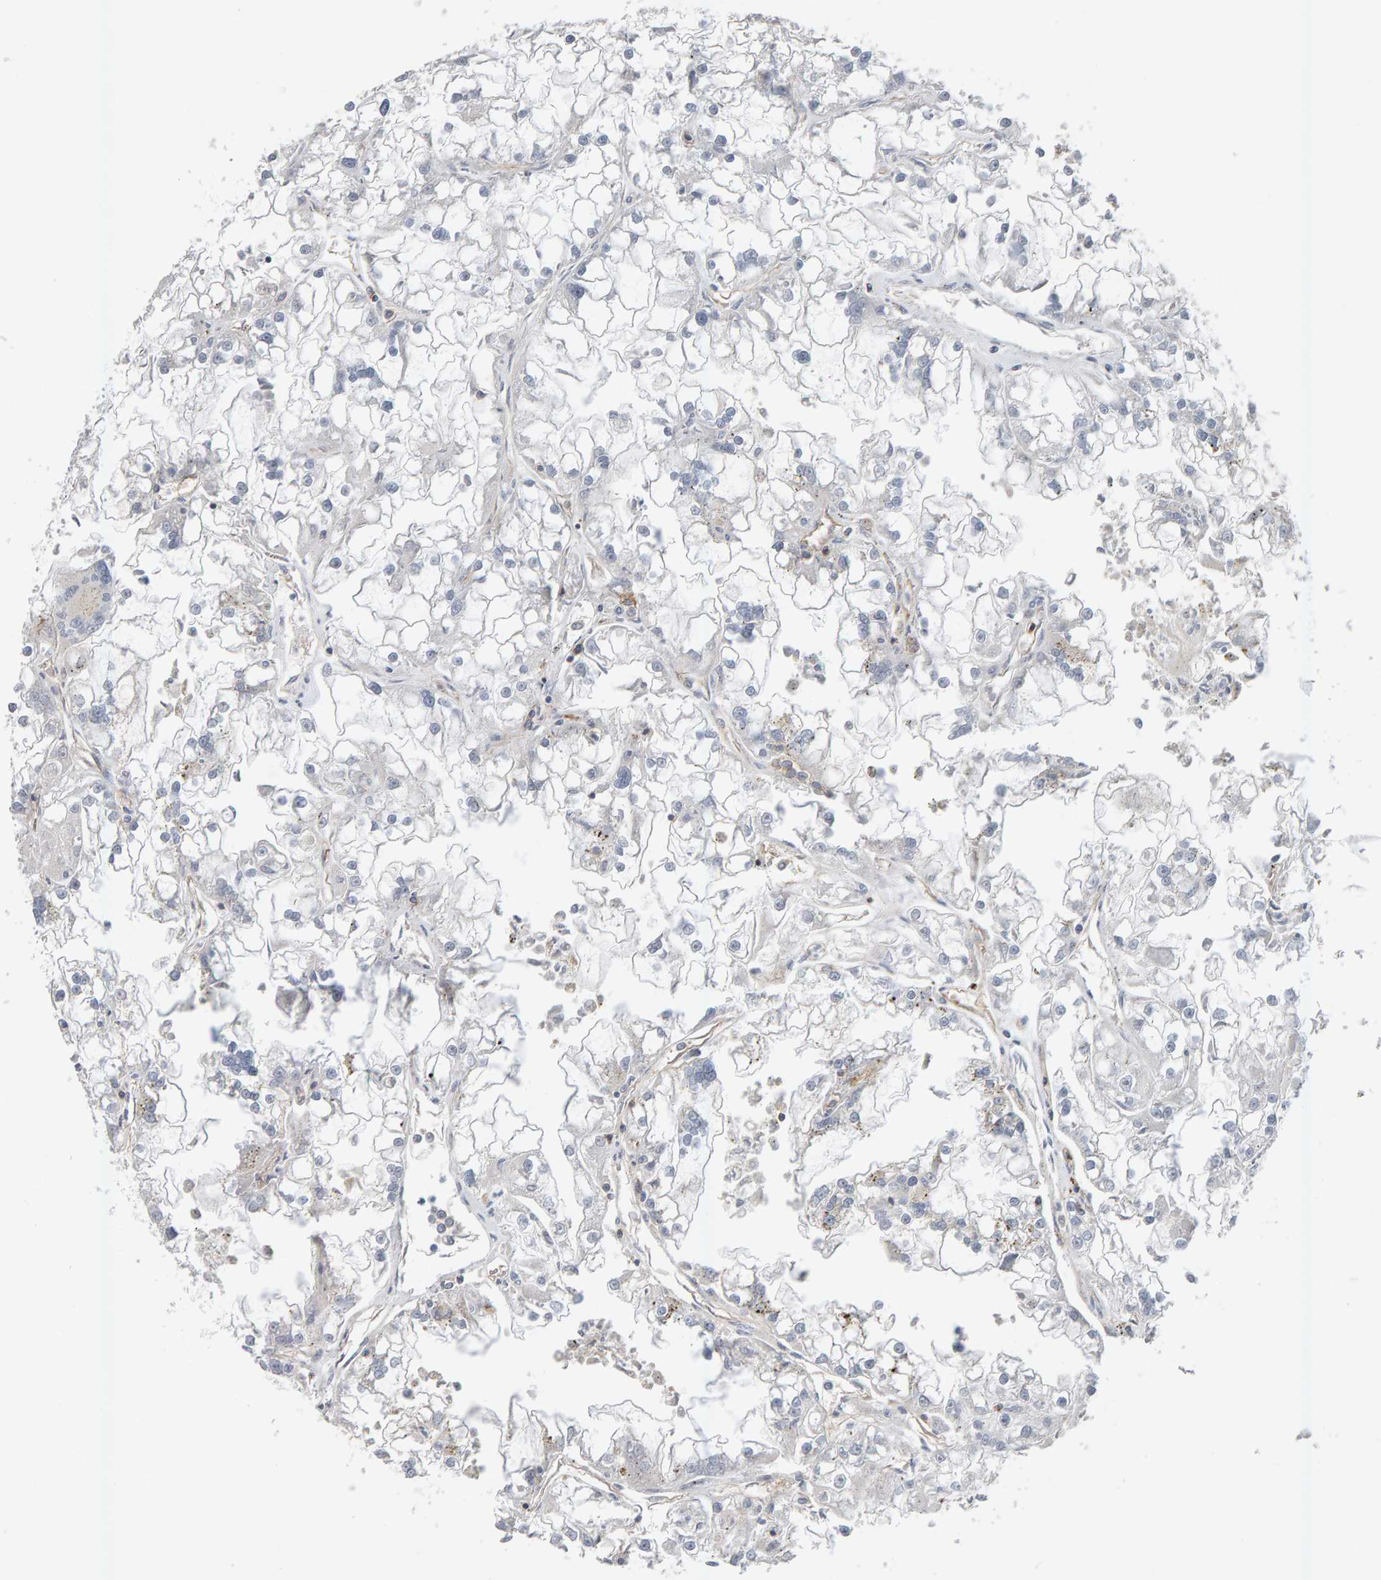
{"staining": {"intensity": "negative", "quantity": "none", "location": "none"}, "tissue": "renal cancer", "cell_type": "Tumor cells", "image_type": "cancer", "snomed": [{"axis": "morphology", "description": "Adenocarcinoma, NOS"}, {"axis": "topography", "description": "Kidney"}], "caption": "Tumor cells are negative for brown protein staining in renal cancer.", "gene": "FYN", "patient": {"sex": "female", "age": 52}}